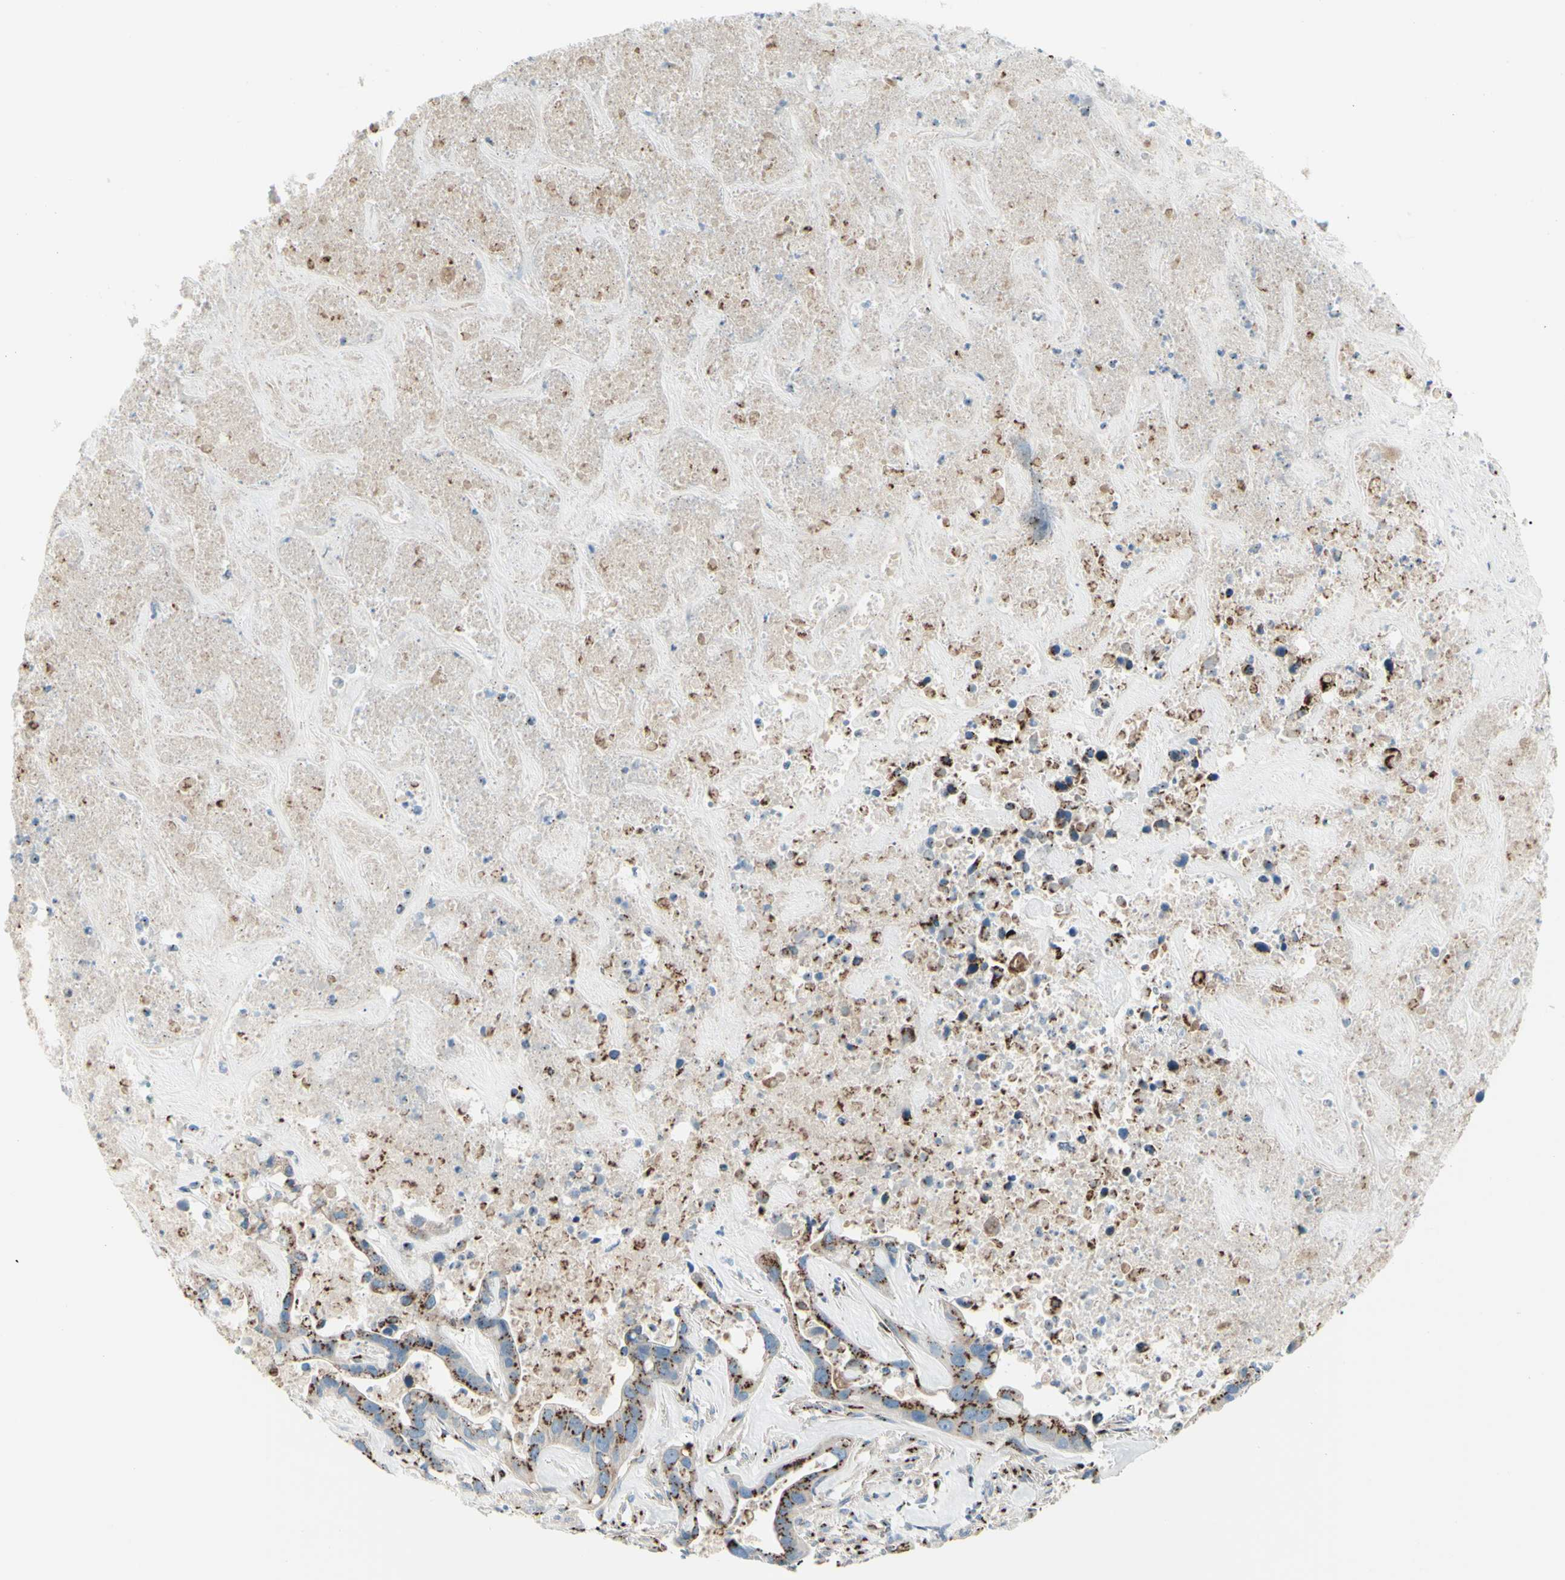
{"staining": {"intensity": "strong", "quantity": ">75%", "location": "cytoplasmic/membranous"}, "tissue": "liver cancer", "cell_type": "Tumor cells", "image_type": "cancer", "snomed": [{"axis": "morphology", "description": "Cholangiocarcinoma"}, {"axis": "topography", "description": "Liver"}], "caption": "Immunohistochemistry (IHC) (DAB (3,3'-diaminobenzidine)) staining of liver cholangiocarcinoma demonstrates strong cytoplasmic/membranous protein positivity in about >75% of tumor cells.", "gene": "B4GALT1", "patient": {"sex": "female", "age": 65}}